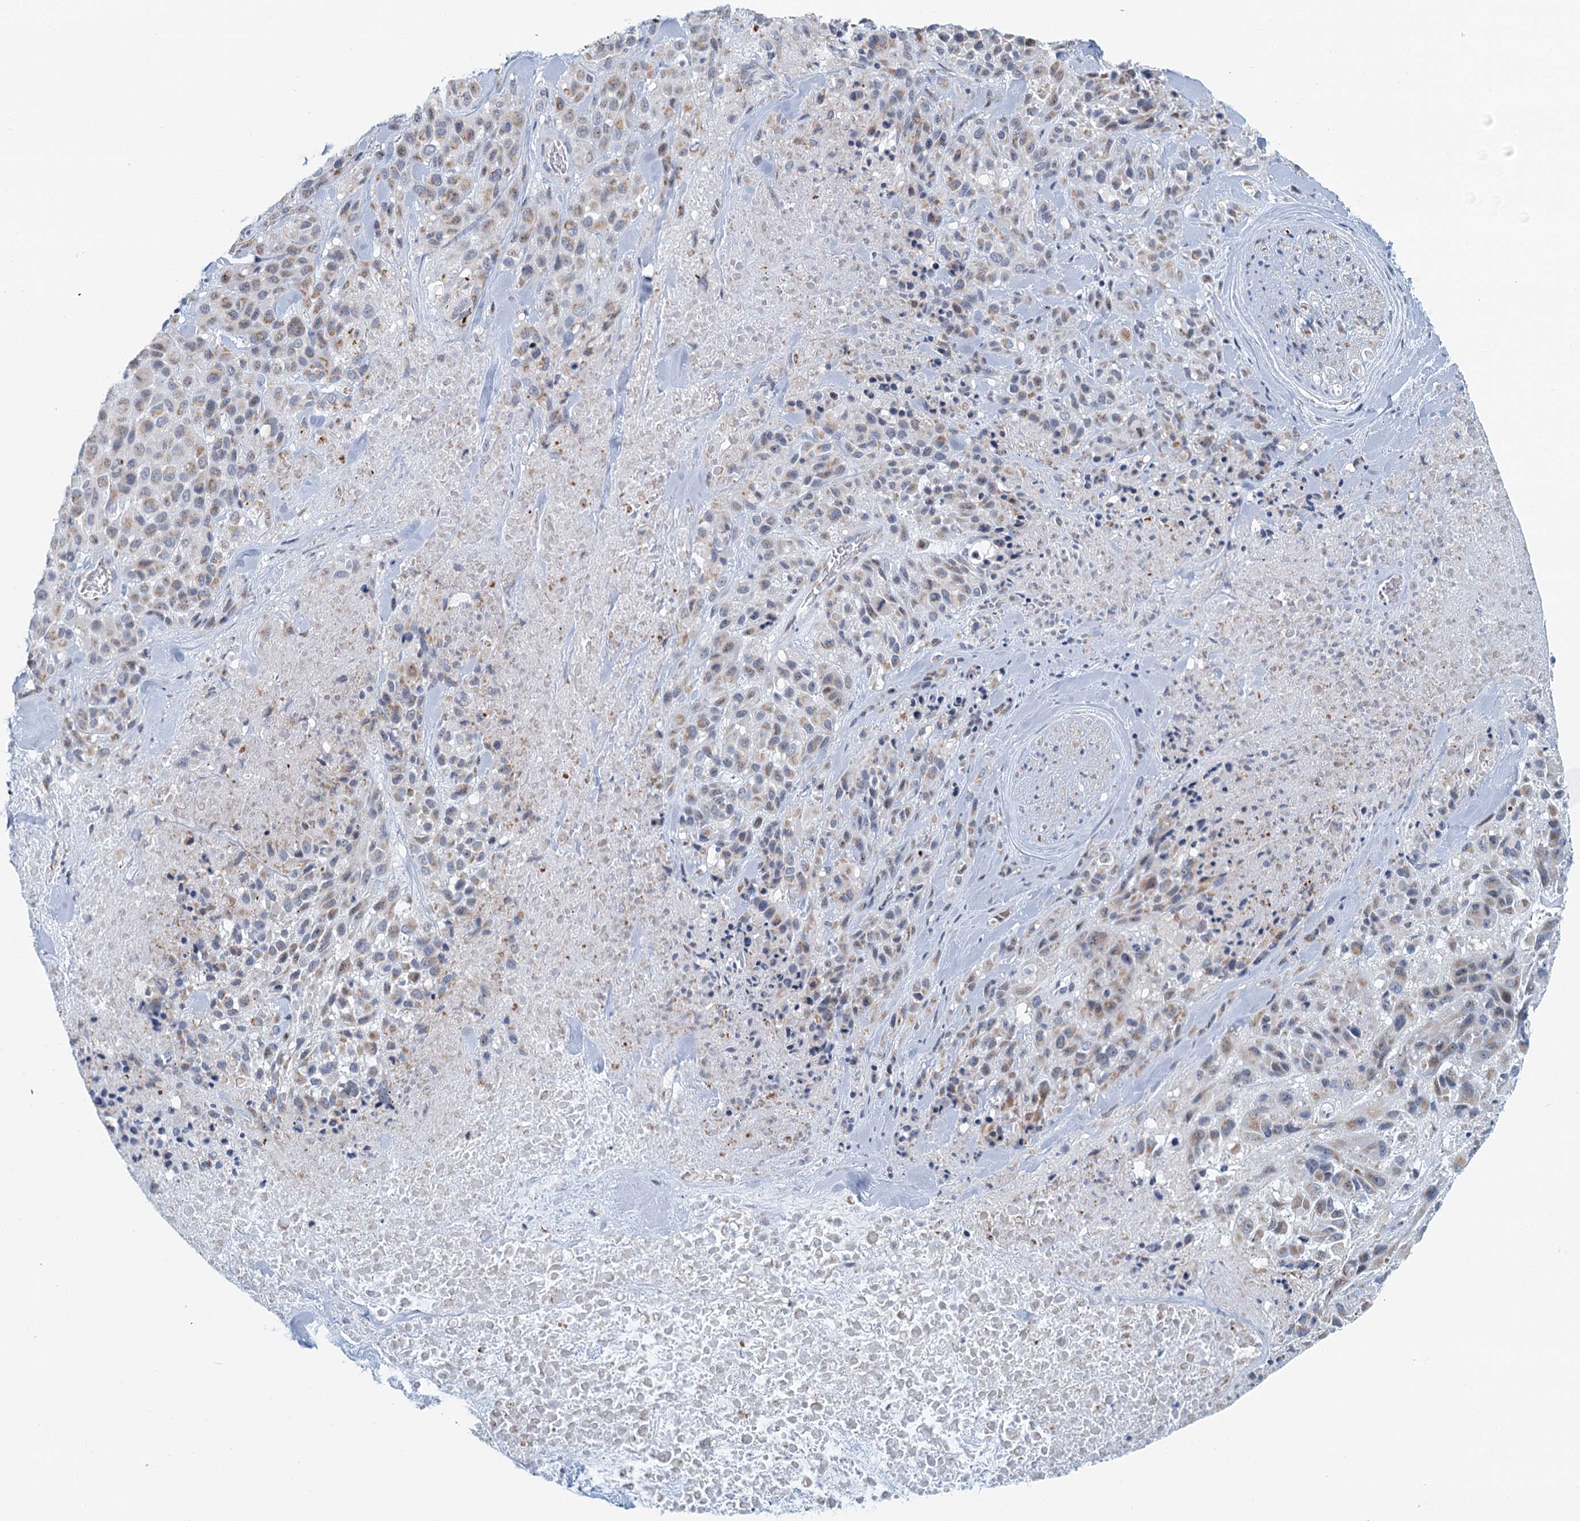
{"staining": {"intensity": "weak", "quantity": "25%-75%", "location": "cytoplasmic/membranous"}, "tissue": "melanoma", "cell_type": "Tumor cells", "image_type": "cancer", "snomed": [{"axis": "morphology", "description": "Malignant melanoma, Metastatic site"}, {"axis": "topography", "description": "Skin"}], "caption": "The histopathology image demonstrates a brown stain indicating the presence of a protein in the cytoplasmic/membranous of tumor cells in malignant melanoma (metastatic site).", "gene": "ZNF527", "patient": {"sex": "female", "age": 81}}